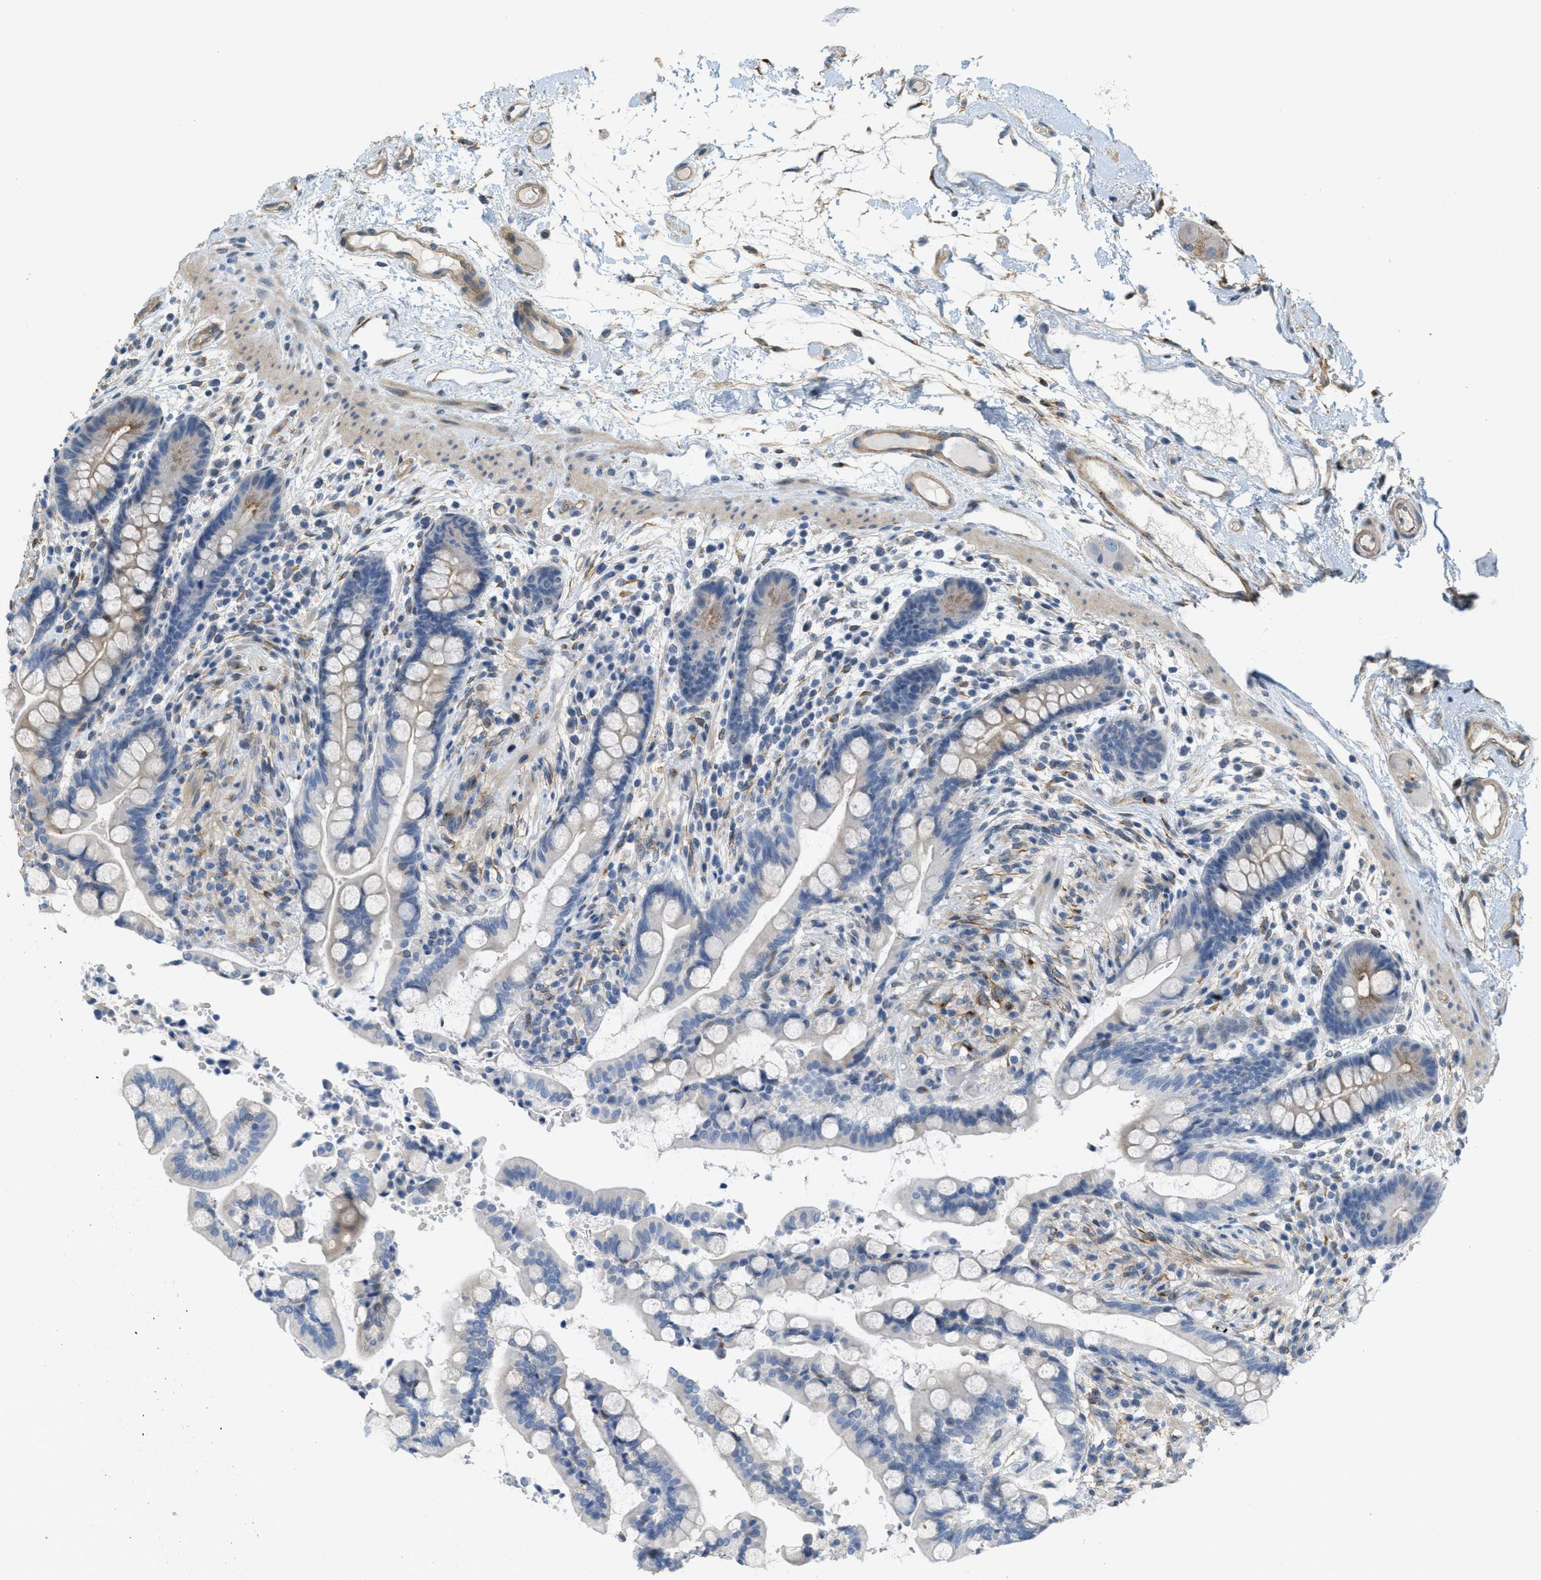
{"staining": {"intensity": "moderate", "quantity": ">75%", "location": "cytoplasmic/membranous"}, "tissue": "colon", "cell_type": "Endothelial cells", "image_type": "normal", "snomed": [{"axis": "morphology", "description": "Normal tissue, NOS"}, {"axis": "topography", "description": "Colon"}], "caption": "A high-resolution photomicrograph shows IHC staining of benign colon, which displays moderate cytoplasmic/membranous expression in approximately >75% of endothelial cells.", "gene": "ADCY5", "patient": {"sex": "male", "age": 73}}